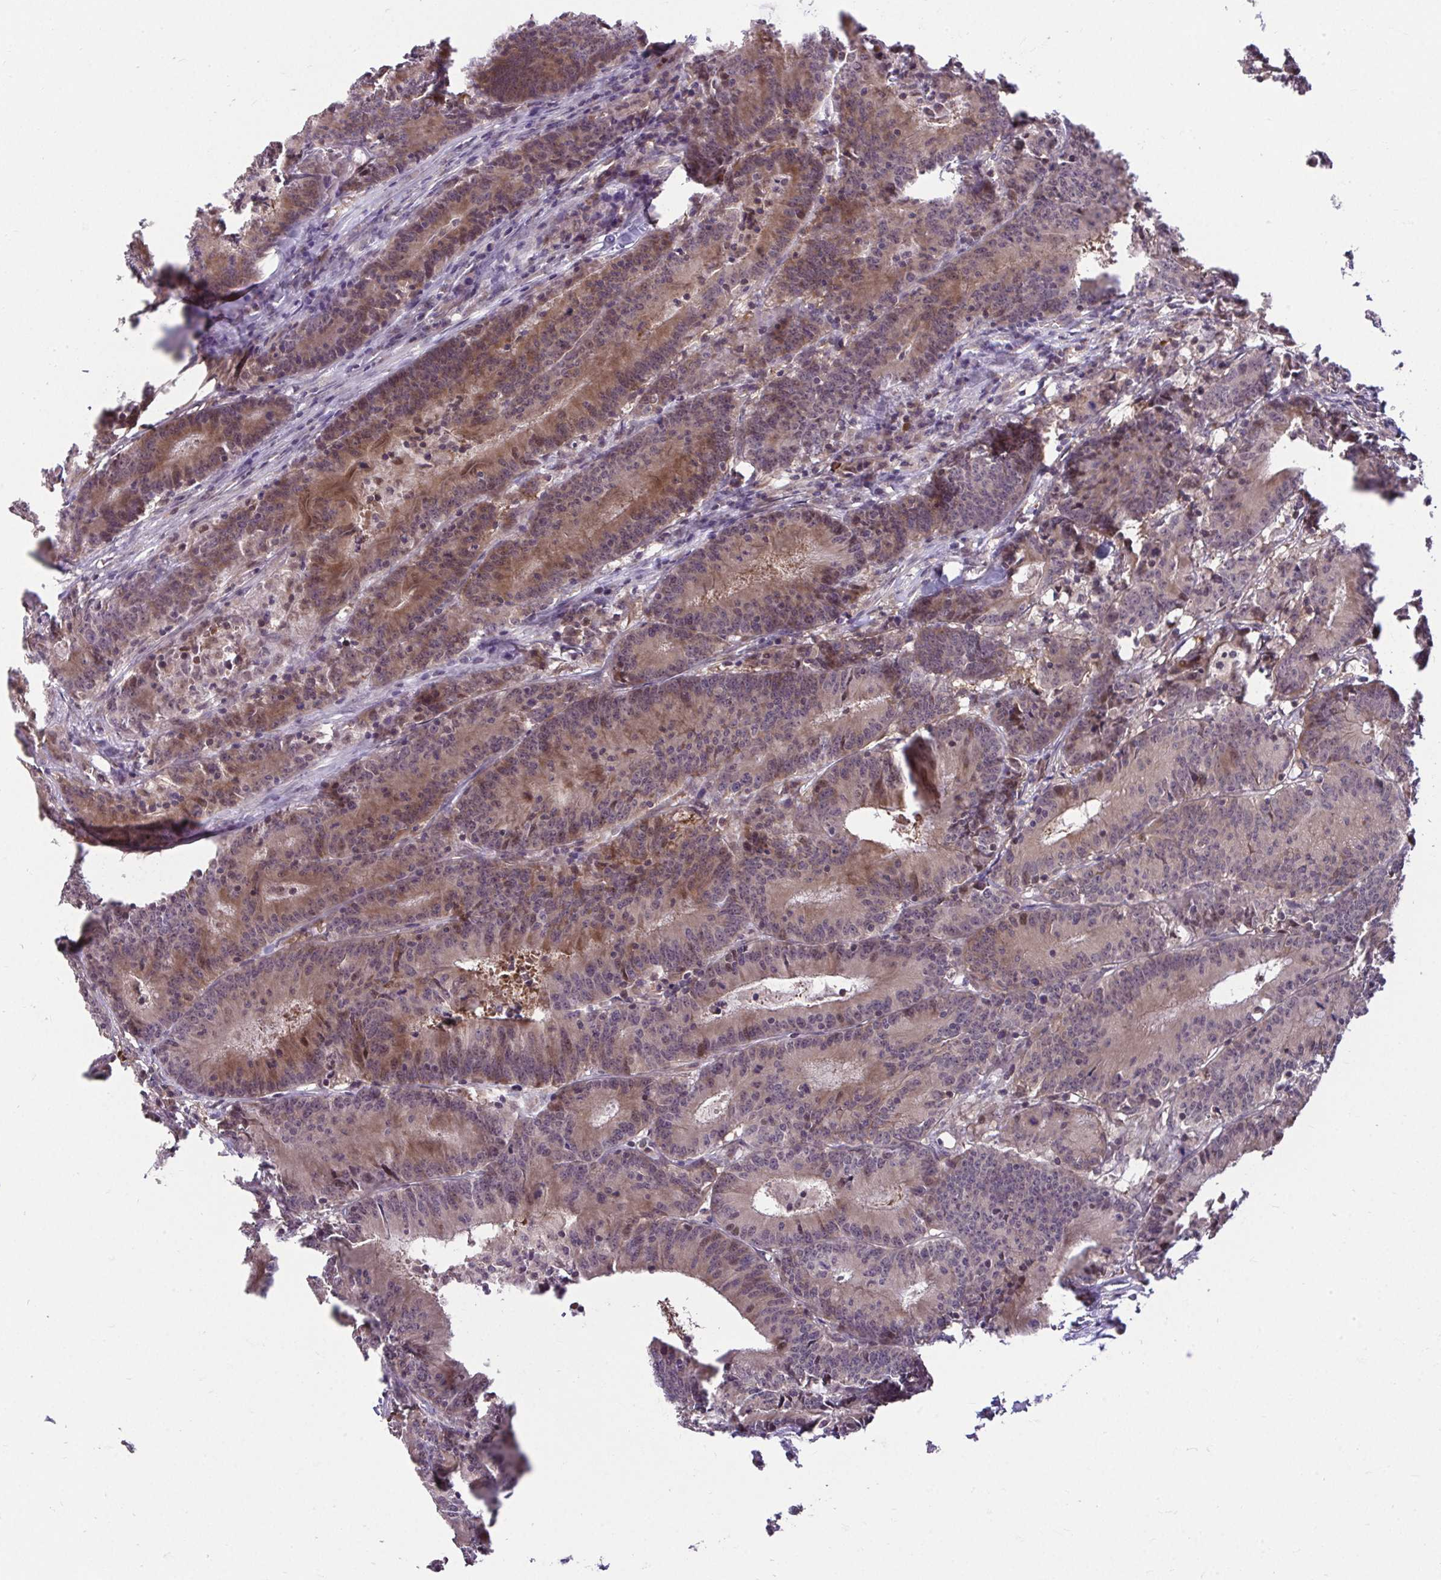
{"staining": {"intensity": "moderate", "quantity": "25%-75%", "location": "cytoplasmic/membranous,nuclear"}, "tissue": "colorectal cancer", "cell_type": "Tumor cells", "image_type": "cancer", "snomed": [{"axis": "morphology", "description": "Adenocarcinoma, NOS"}, {"axis": "topography", "description": "Colon"}], "caption": "Protein analysis of colorectal cancer tissue shows moderate cytoplasmic/membranous and nuclear expression in approximately 25%-75% of tumor cells. (DAB IHC, brown staining for protein, blue staining for nuclei).", "gene": "ZSCAN9", "patient": {"sex": "female", "age": 78}}